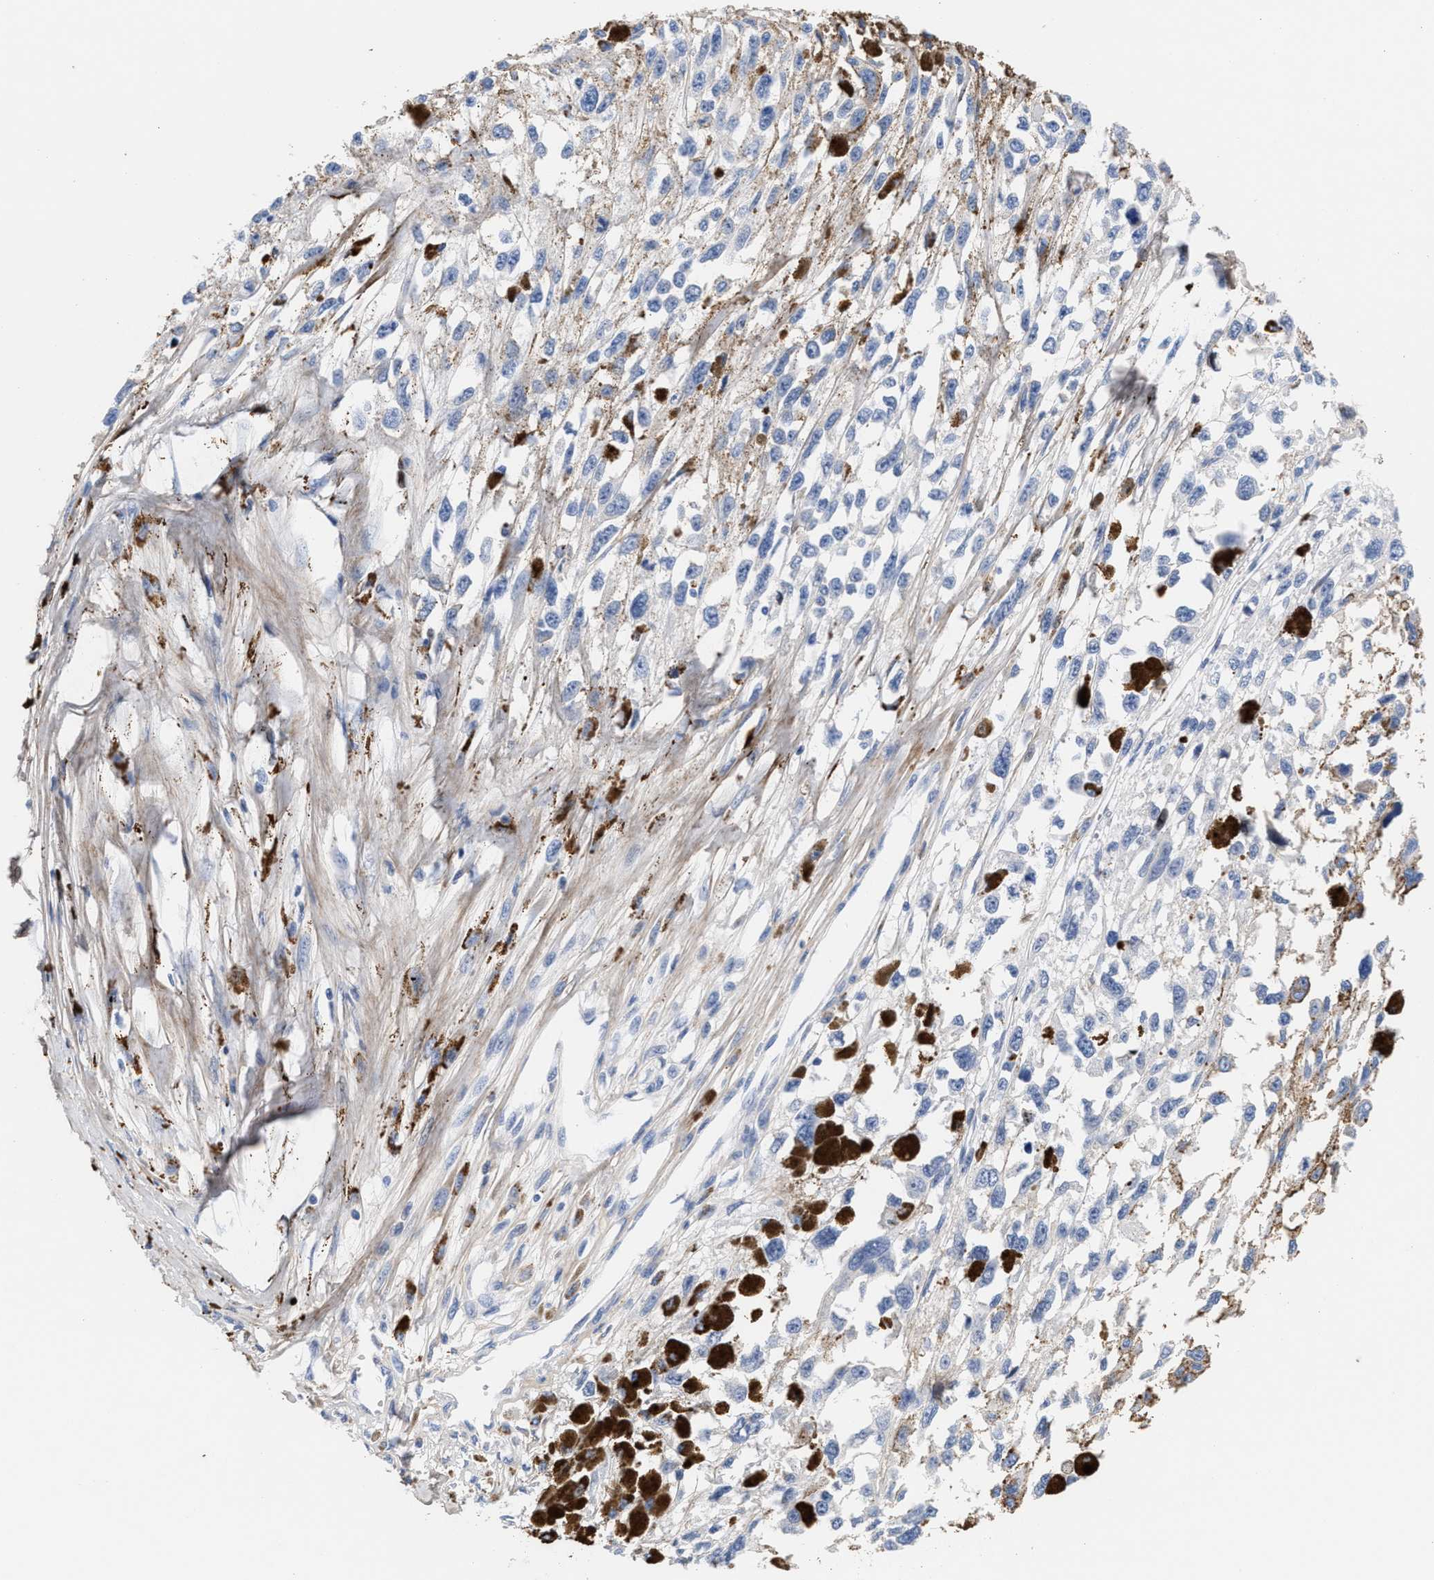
{"staining": {"intensity": "negative", "quantity": "none", "location": "none"}, "tissue": "melanoma", "cell_type": "Tumor cells", "image_type": "cancer", "snomed": [{"axis": "morphology", "description": "Malignant melanoma, Metastatic site"}, {"axis": "topography", "description": "Lymph node"}], "caption": "Immunohistochemical staining of human melanoma demonstrates no significant positivity in tumor cells. (DAB (3,3'-diaminobenzidine) immunohistochemistry with hematoxylin counter stain).", "gene": "ACTL7B", "patient": {"sex": "male", "age": 59}}